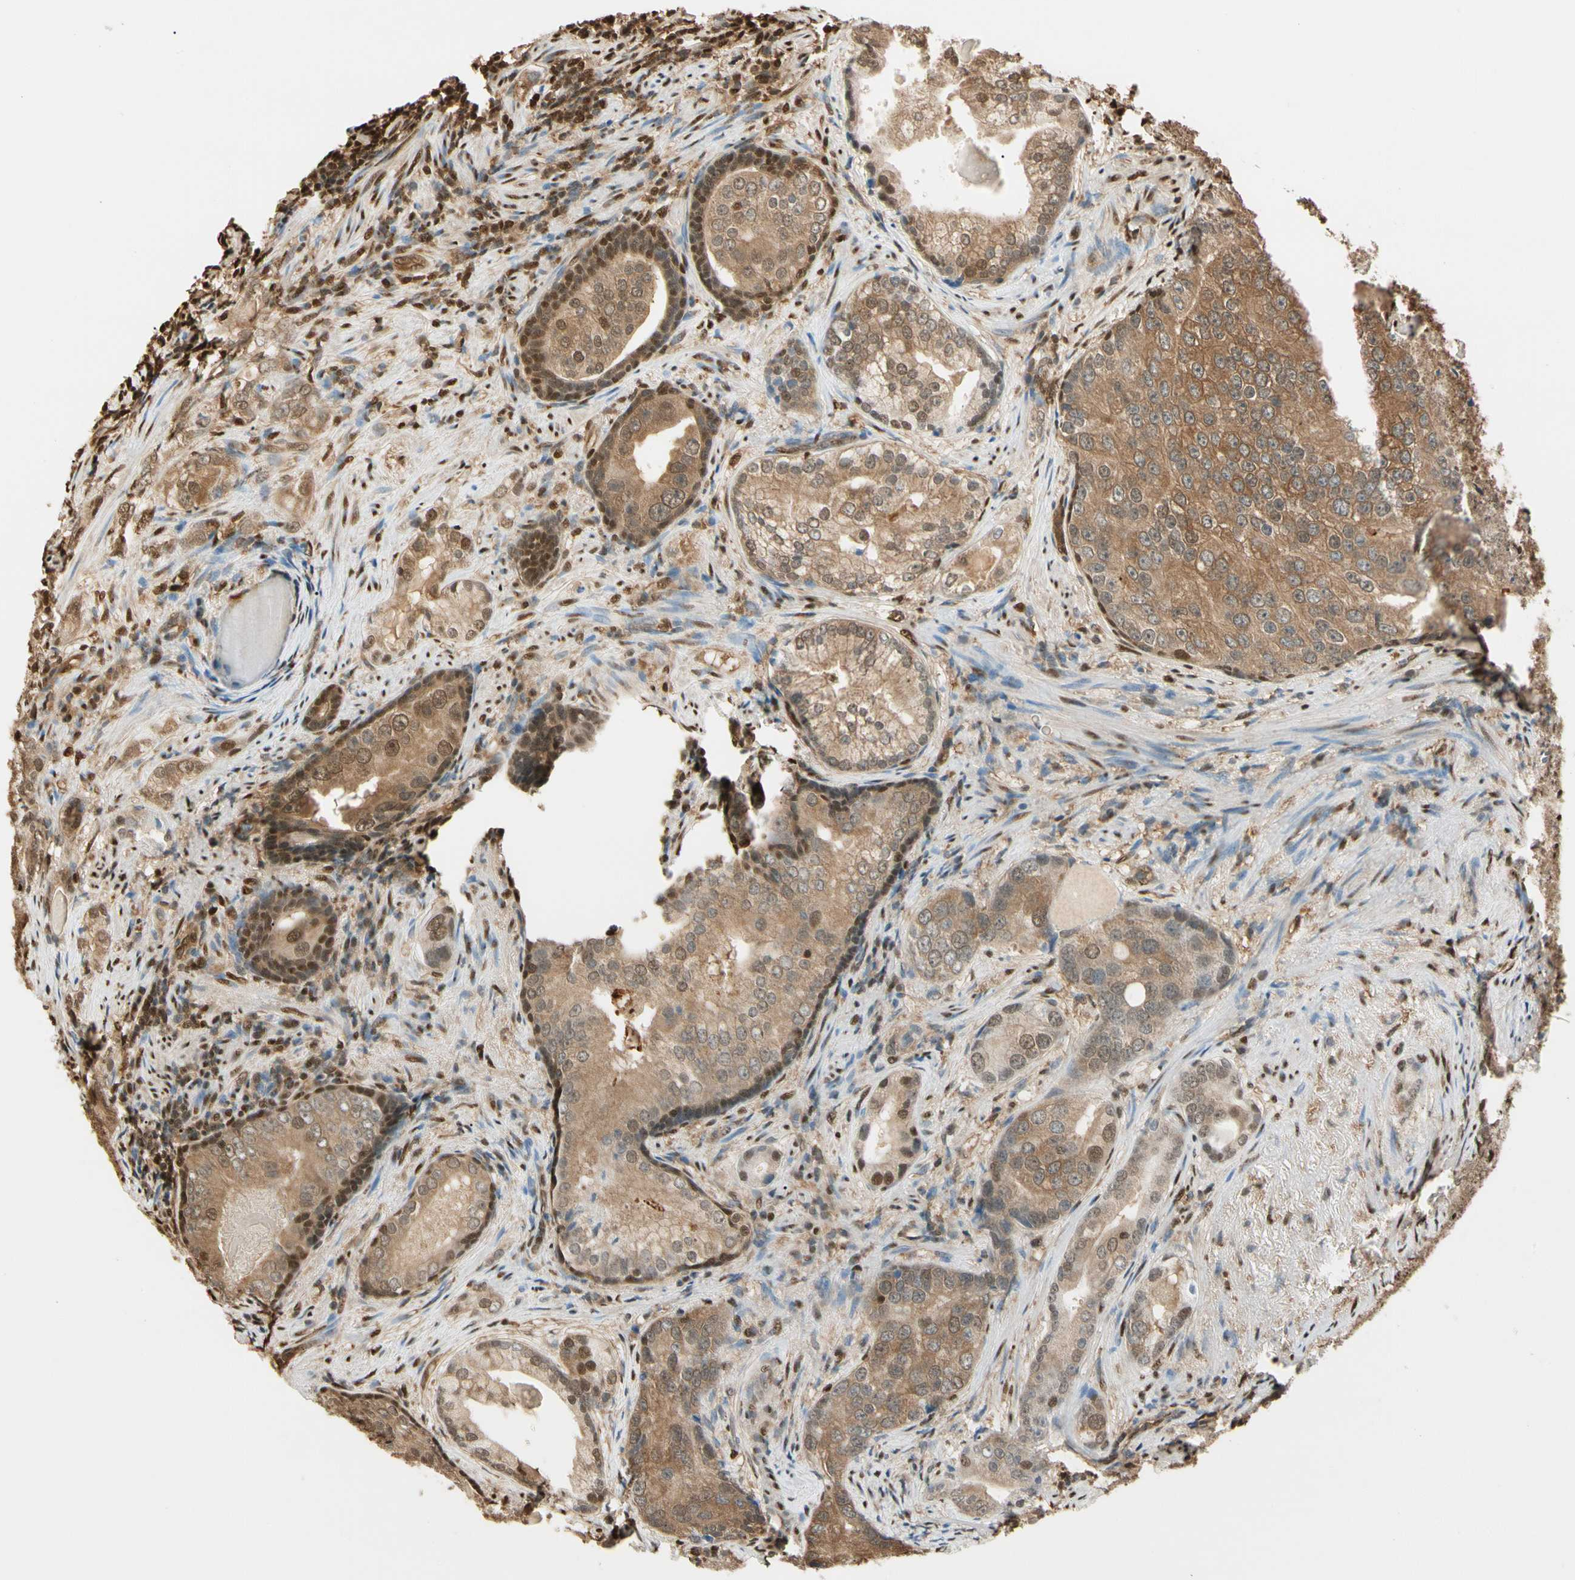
{"staining": {"intensity": "moderate", "quantity": ">75%", "location": "cytoplasmic/membranous,nuclear"}, "tissue": "prostate cancer", "cell_type": "Tumor cells", "image_type": "cancer", "snomed": [{"axis": "morphology", "description": "Adenocarcinoma, High grade"}, {"axis": "topography", "description": "Prostate"}], "caption": "High-magnification brightfield microscopy of prostate cancer stained with DAB (3,3'-diaminobenzidine) (brown) and counterstained with hematoxylin (blue). tumor cells exhibit moderate cytoplasmic/membranous and nuclear staining is seen in about>75% of cells.", "gene": "PNCK", "patient": {"sex": "male", "age": 66}}